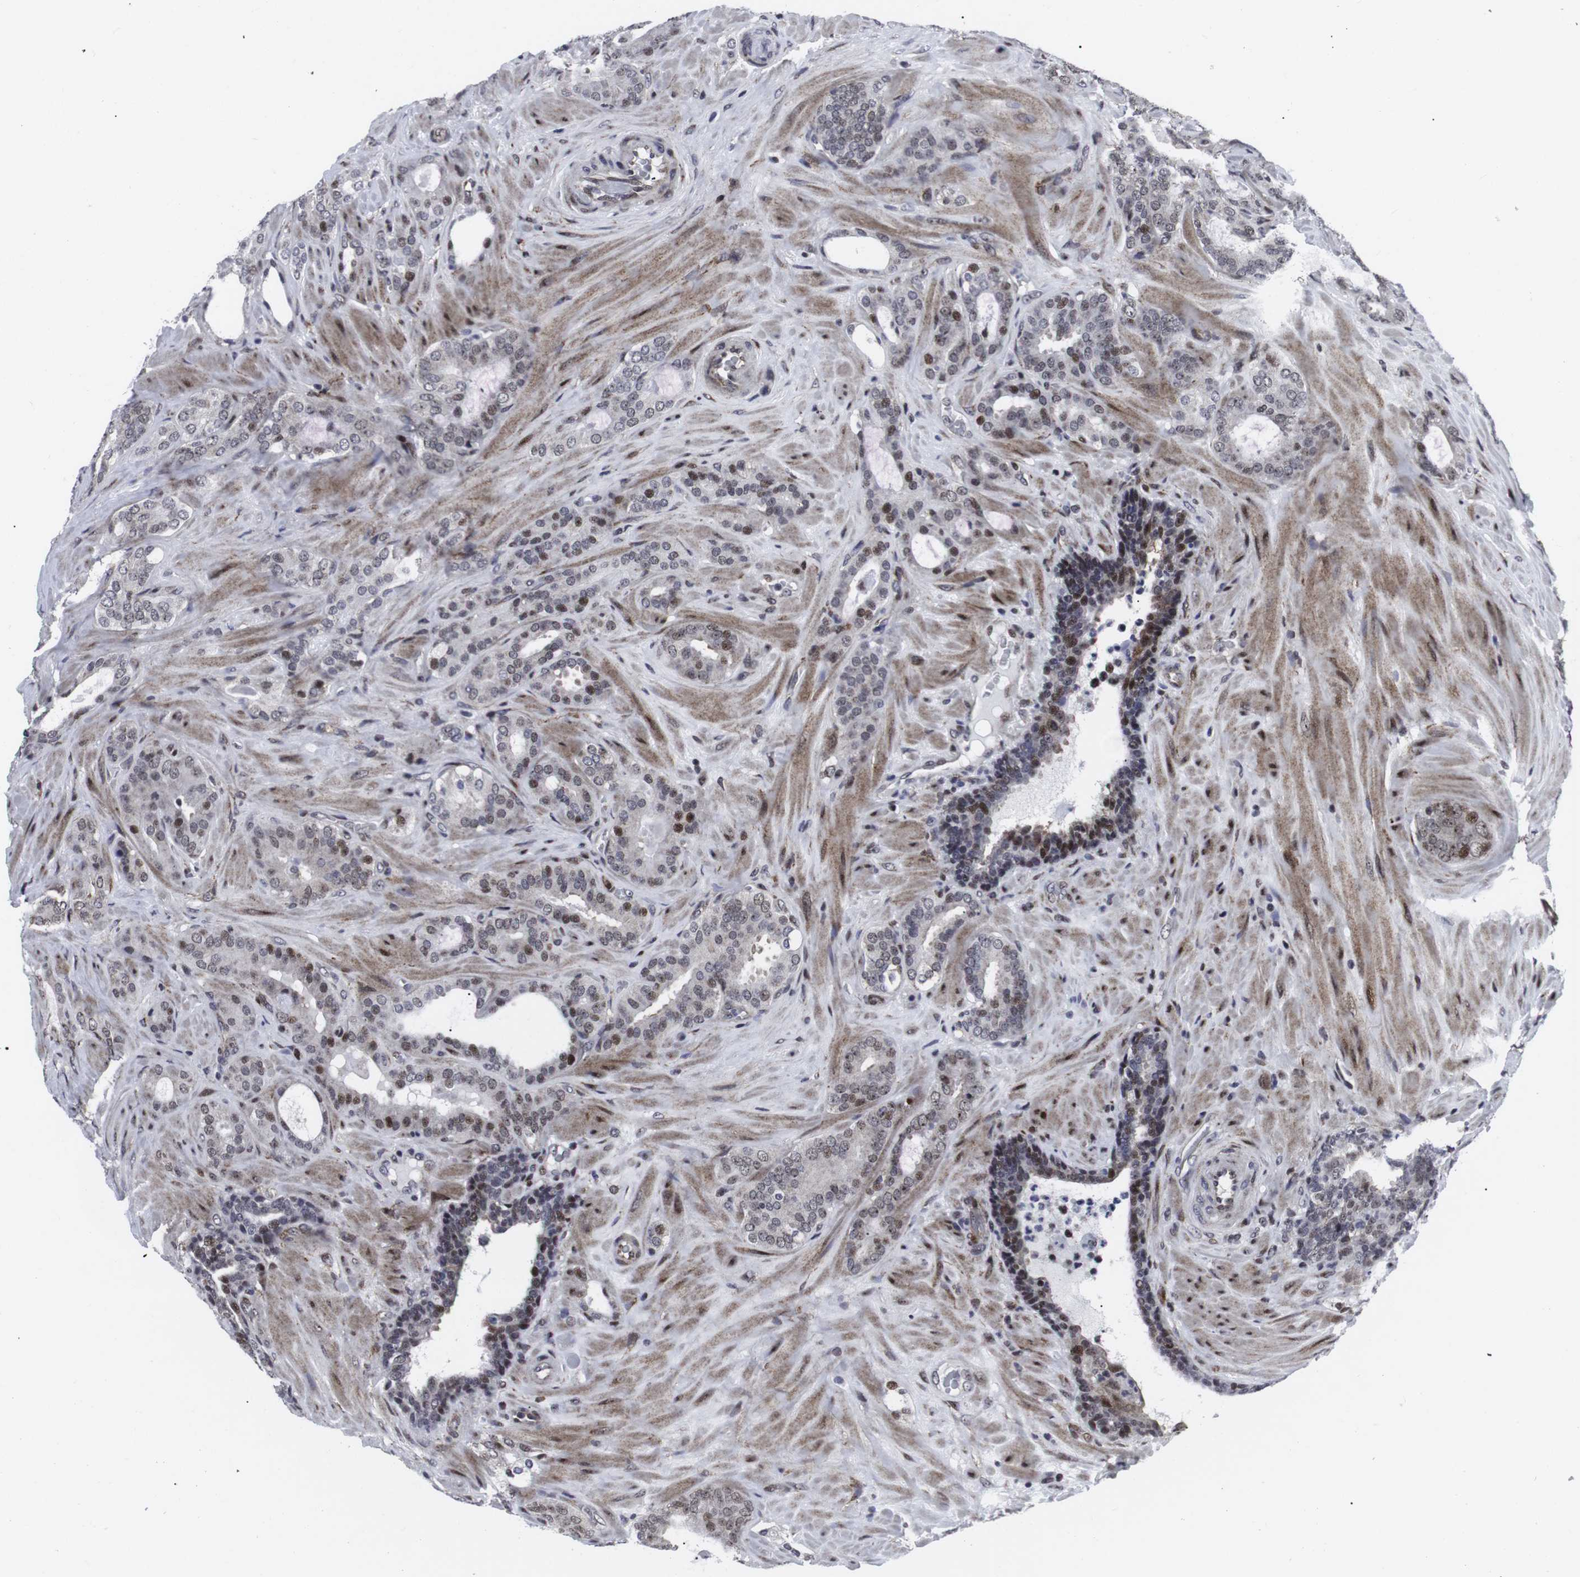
{"staining": {"intensity": "moderate", "quantity": "25%-75%", "location": "nuclear"}, "tissue": "prostate cancer", "cell_type": "Tumor cells", "image_type": "cancer", "snomed": [{"axis": "morphology", "description": "Adenocarcinoma, Low grade"}, {"axis": "topography", "description": "Prostate"}], "caption": "Adenocarcinoma (low-grade) (prostate) stained for a protein (brown) reveals moderate nuclear positive staining in approximately 25%-75% of tumor cells.", "gene": "MLH1", "patient": {"sex": "male", "age": 63}}